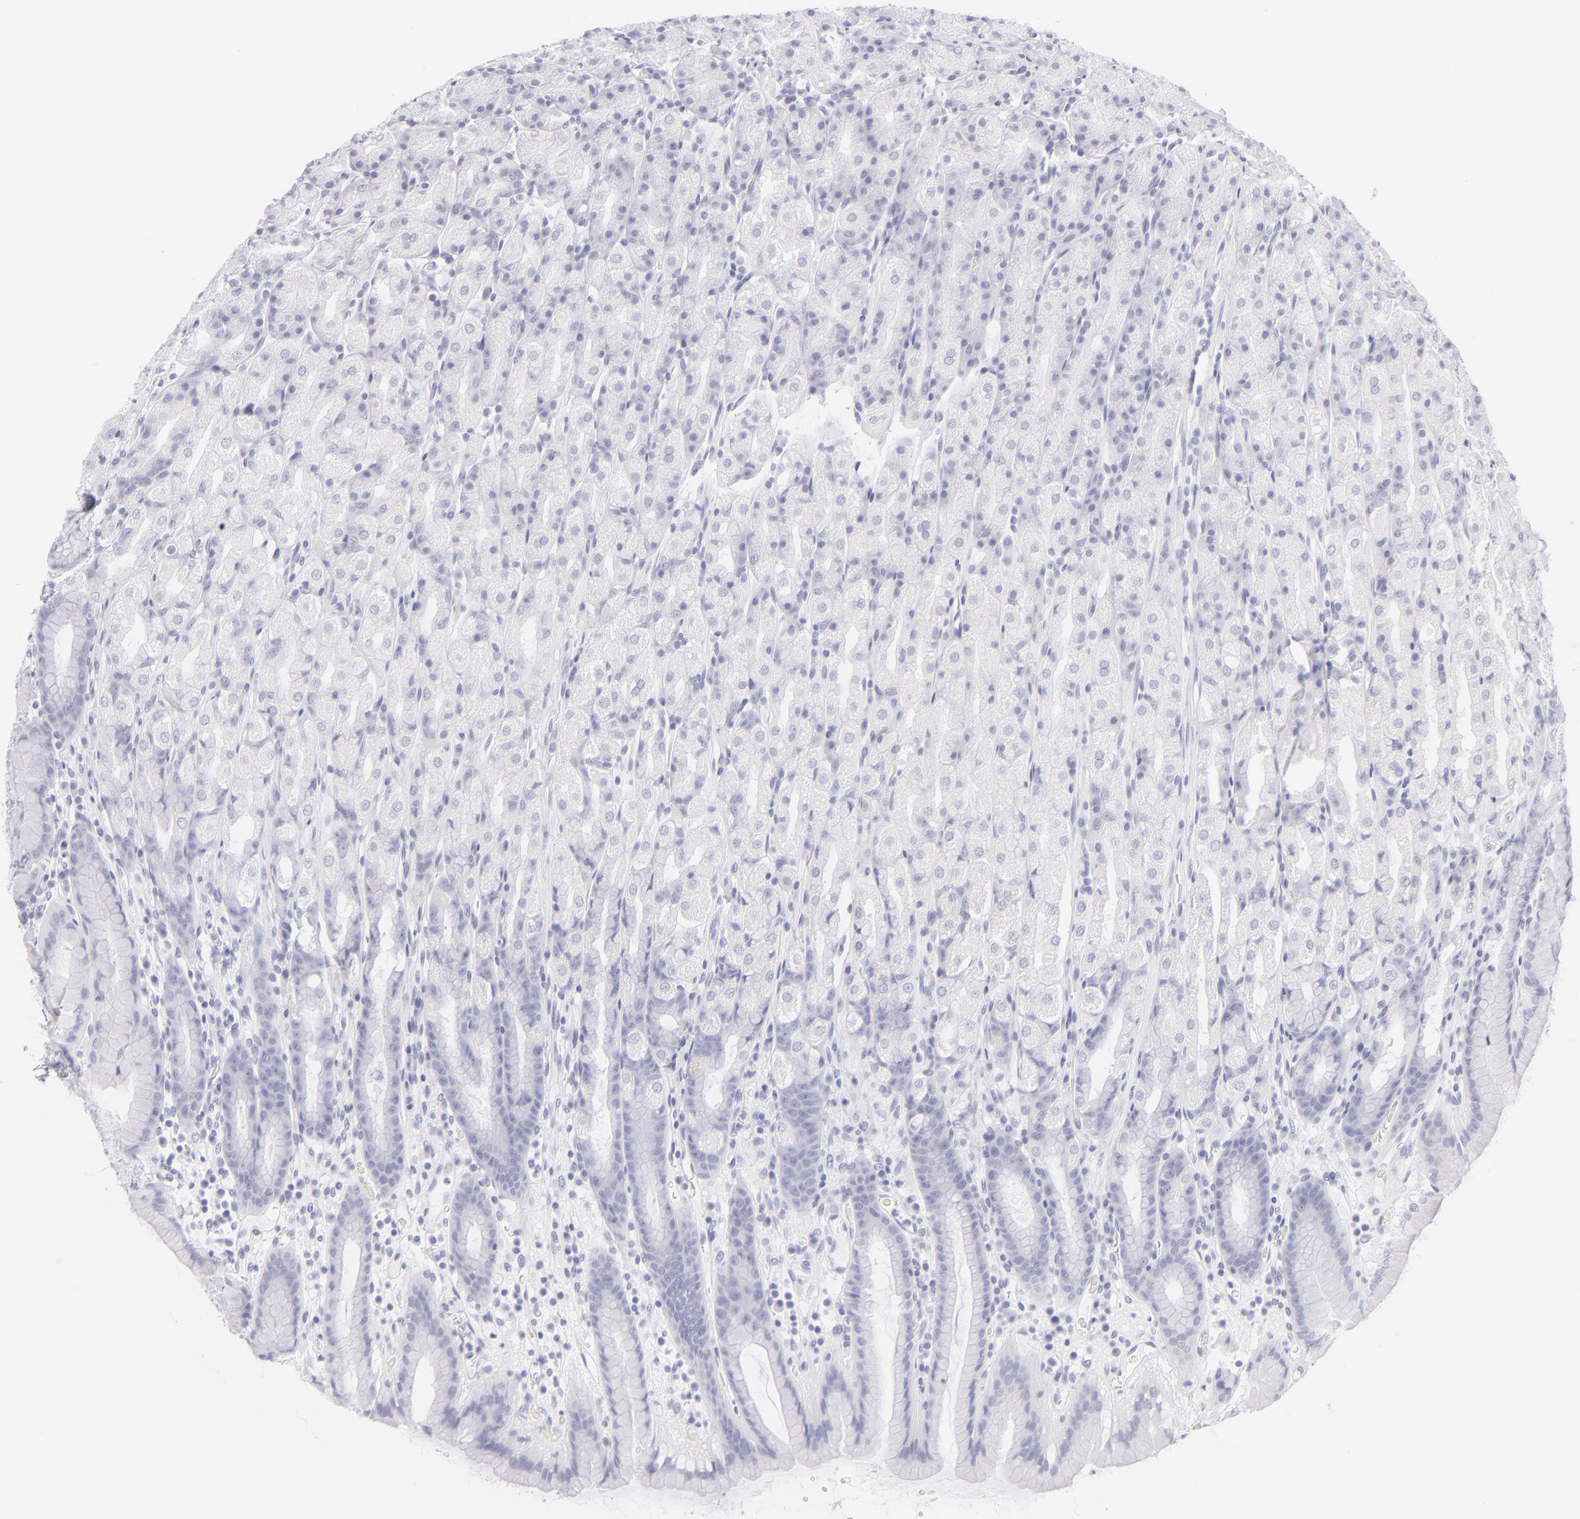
{"staining": {"intensity": "negative", "quantity": "none", "location": "none"}, "tissue": "stomach", "cell_type": "Glandular cells", "image_type": "normal", "snomed": [{"axis": "morphology", "description": "Normal tissue, NOS"}, {"axis": "topography", "description": "Stomach, upper"}], "caption": "DAB immunohistochemical staining of unremarkable human stomach demonstrates no significant positivity in glandular cells.", "gene": "FCER2", "patient": {"sex": "male", "age": 68}}